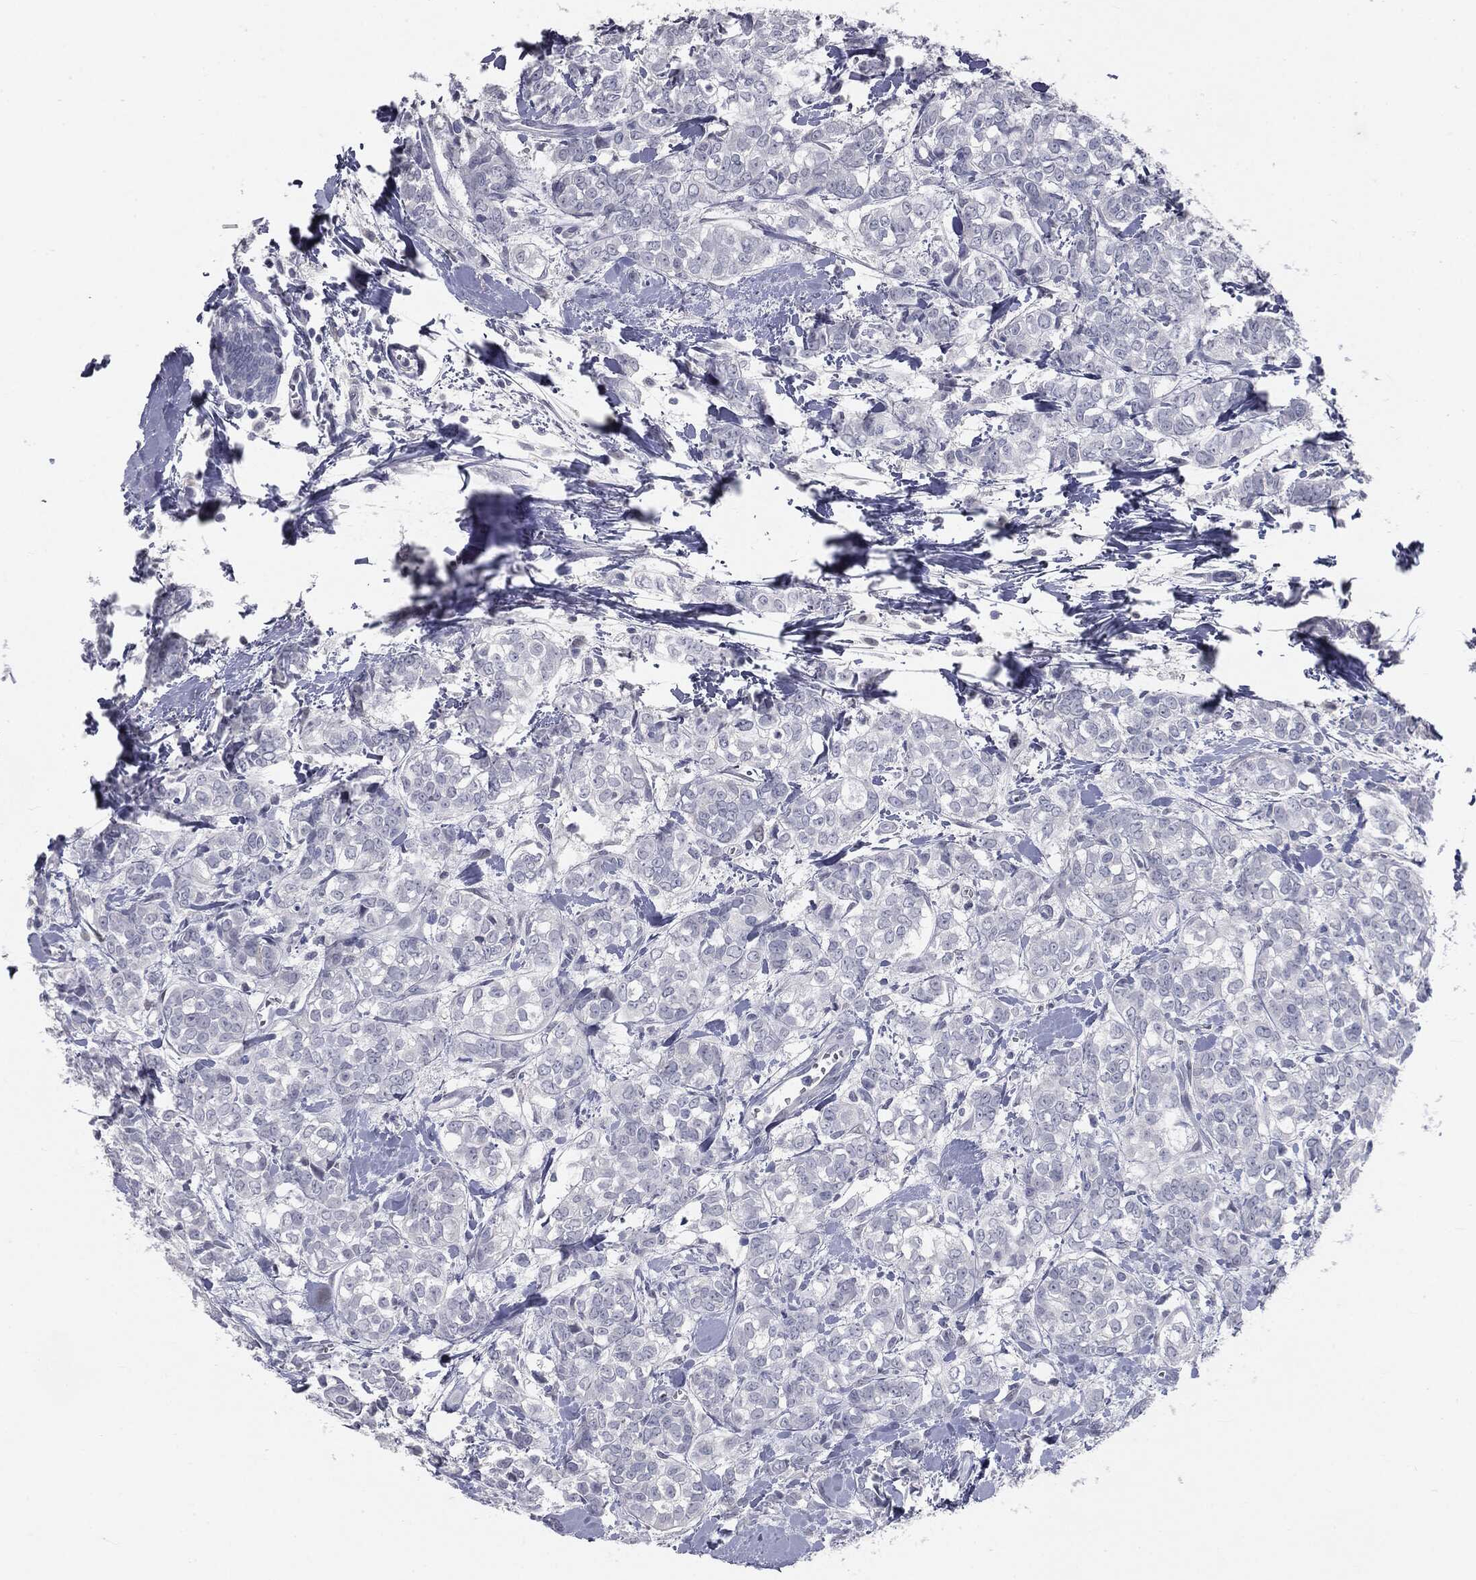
{"staining": {"intensity": "negative", "quantity": "none", "location": "none"}, "tissue": "breast cancer", "cell_type": "Tumor cells", "image_type": "cancer", "snomed": [{"axis": "morphology", "description": "Duct carcinoma"}, {"axis": "topography", "description": "Breast"}], "caption": "Protein analysis of breast cancer exhibits no significant positivity in tumor cells. (DAB immunohistochemistry (IHC) visualized using brightfield microscopy, high magnification).", "gene": "PRAME", "patient": {"sex": "female", "age": 61}}